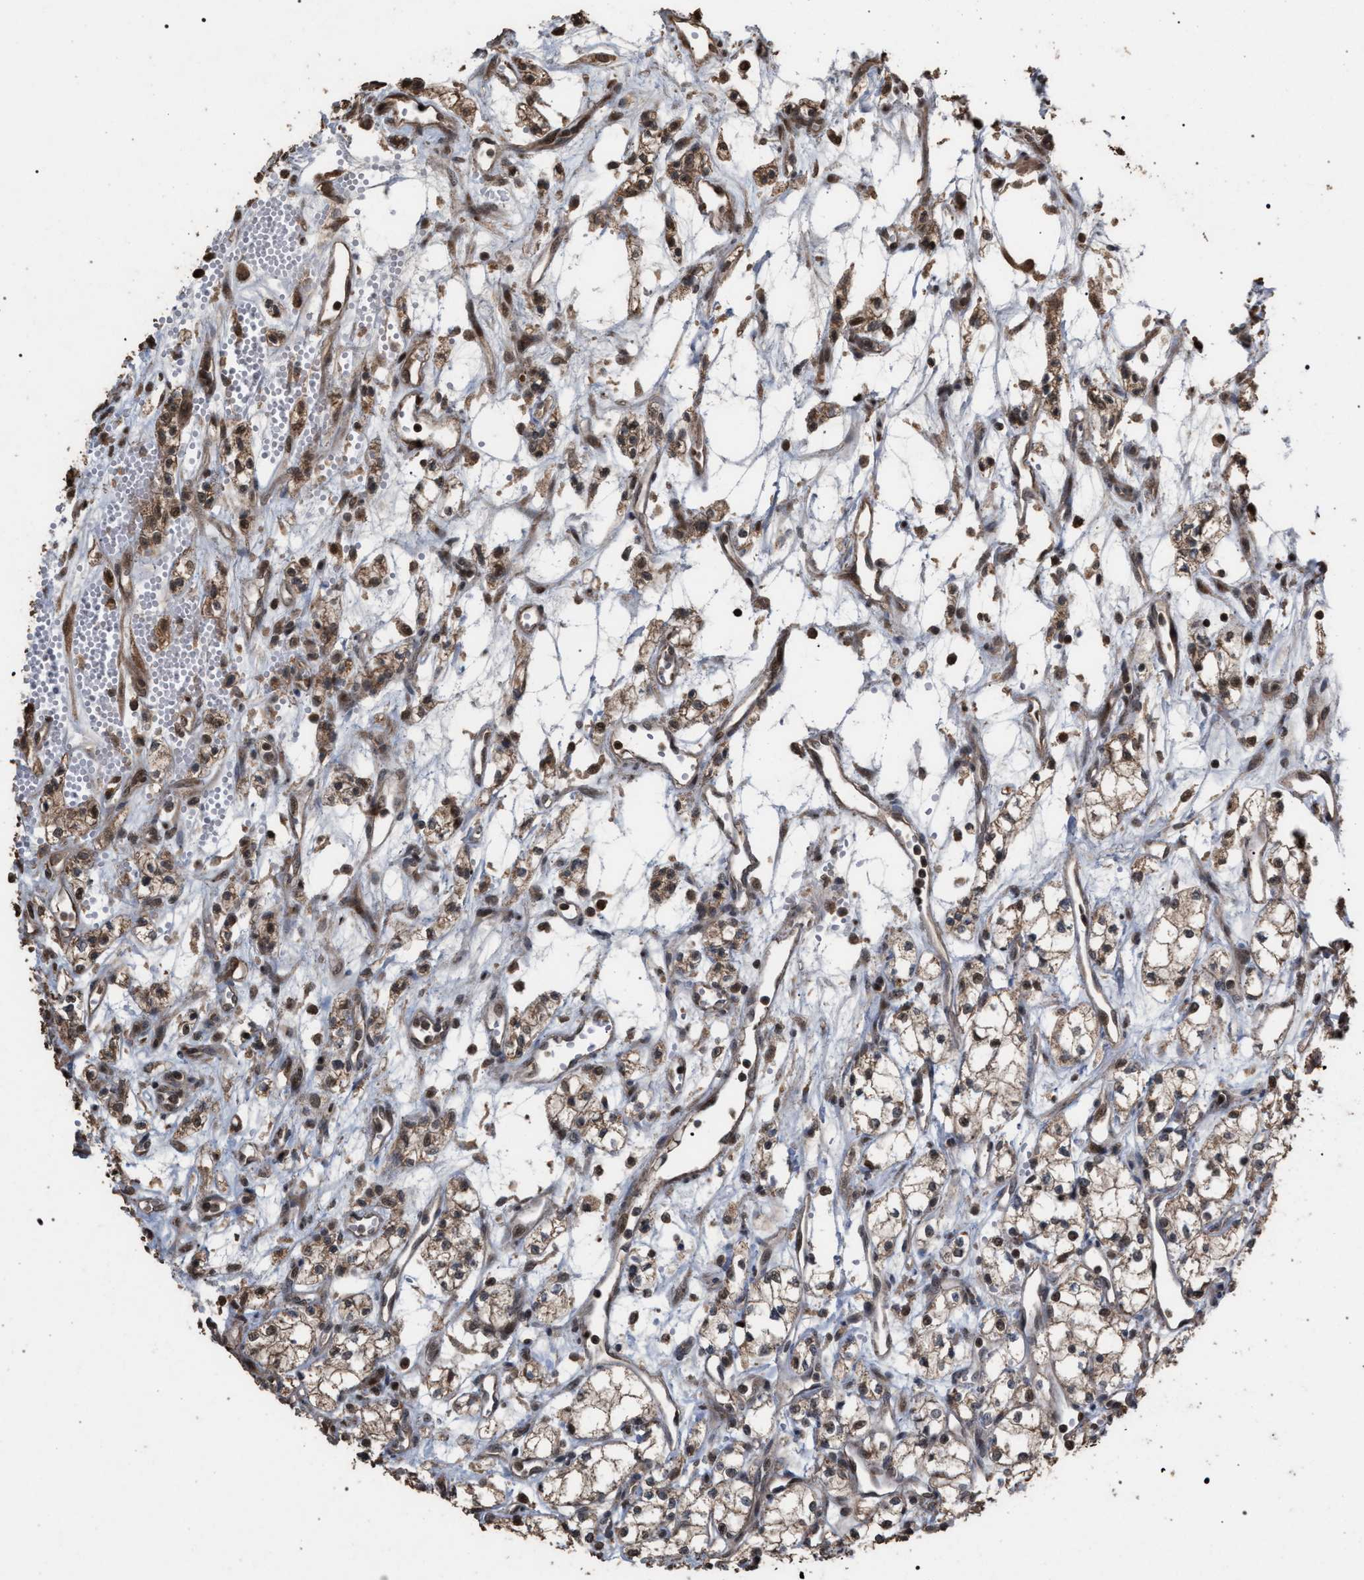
{"staining": {"intensity": "weak", "quantity": ">75%", "location": "cytoplasmic/membranous"}, "tissue": "renal cancer", "cell_type": "Tumor cells", "image_type": "cancer", "snomed": [{"axis": "morphology", "description": "Adenocarcinoma, NOS"}, {"axis": "topography", "description": "Kidney"}], "caption": "Adenocarcinoma (renal) tissue reveals weak cytoplasmic/membranous staining in about >75% of tumor cells", "gene": "NAA35", "patient": {"sex": "male", "age": 59}}